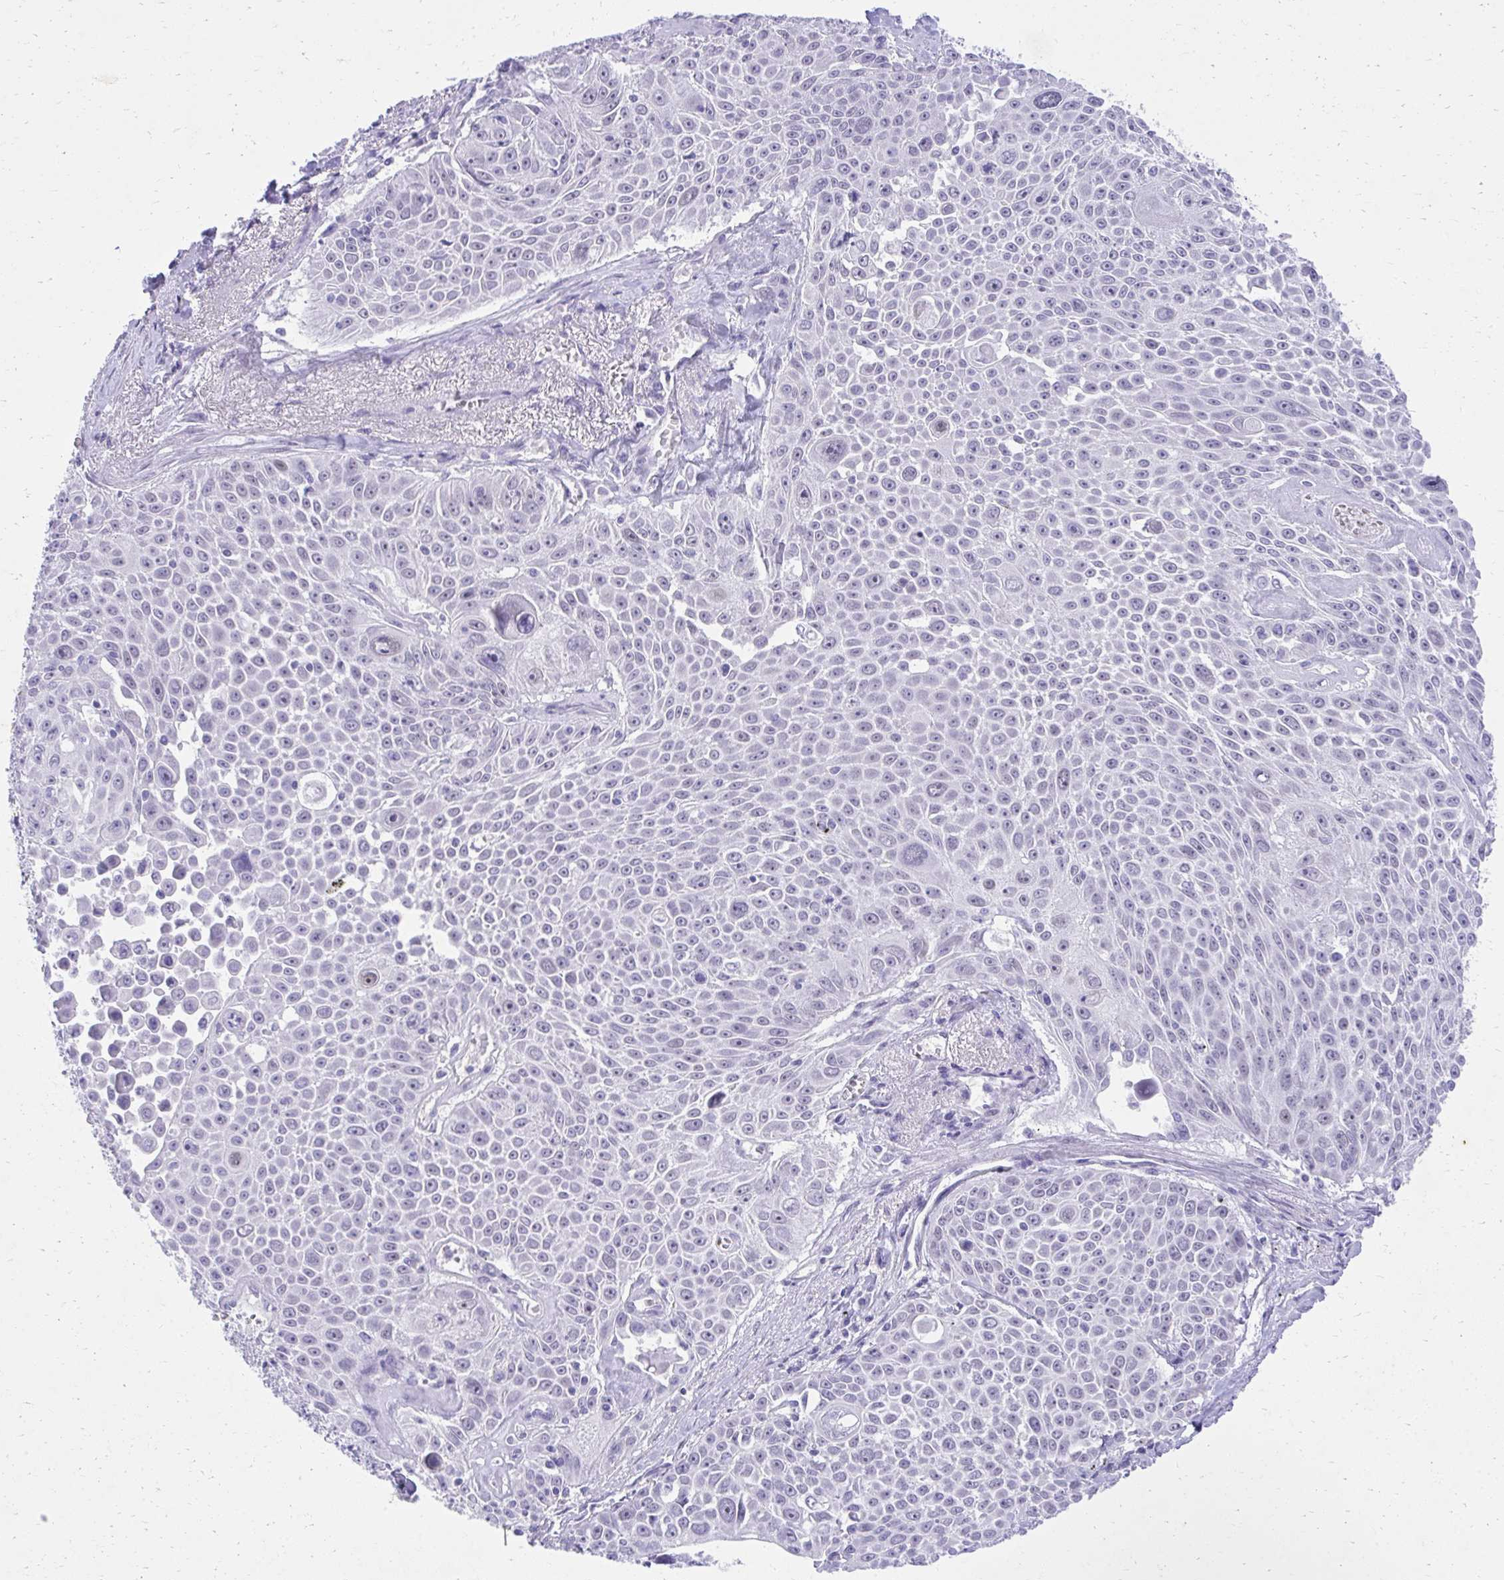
{"staining": {"intensity": "negative", "quantity": "none", "location": "none"}, "tissue": "lung cancer", "cell_type": "Tumor cells", "image_type": "cancer", "snomed": [{"axis": "morphology", "description": "Squamous cell carcinoma, NOS"}, {"axis": "morphology", "description": "Squamous cell carcinoma, metastatic, NOS"}, {"axis": "topography", "description": "Lymph node"}, {"axis": "topography", "description": "Lung"}], "caption": "This is an immunohistochemistry (IHC) histopathology image of squamous cell carcinoma (lung). There is no expression in tumor cells.", "gene": "KLK1", "patient": {"sex": "female", "age": 62}}